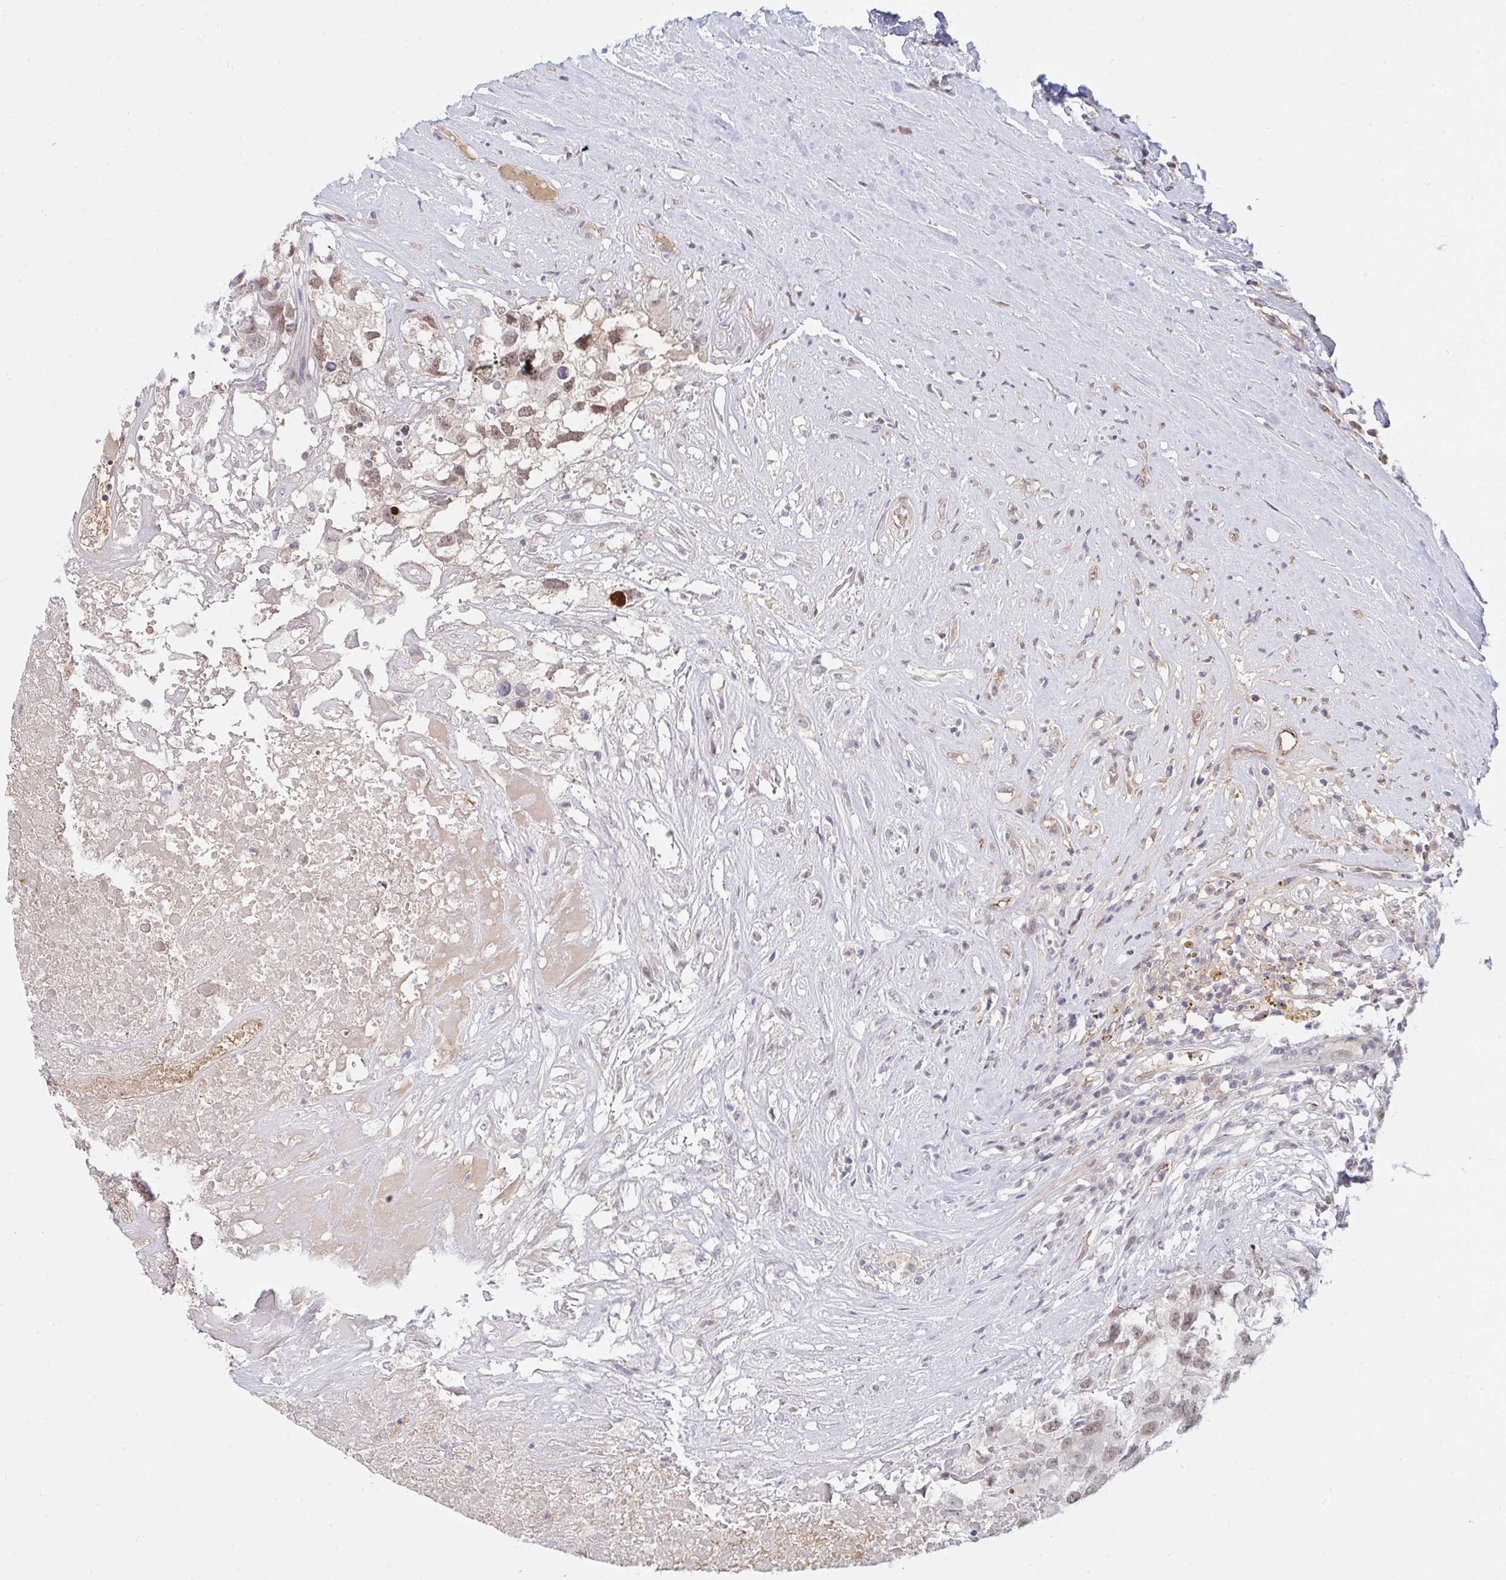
{"staining": {"intensity": "weak", "quantity": ">75%", "location": "nuclear"}, "tissue": "testis cancer", "cell_type": "Tumor cells", "image_type": "cancer", "snomed": [{"axis": "morphology", "description": "Carcinoma, Embryonal, NOS"}, {"axis": "topography", "description": "Testis"}], "caption": "Immunohistochemical staining of human embryonal carcinoma (testis) shows weak nuclear protein staining in about >75% of tumor cells.", "gene": "DSCAML1", "patient": {"sex": "male", "age": 83}}